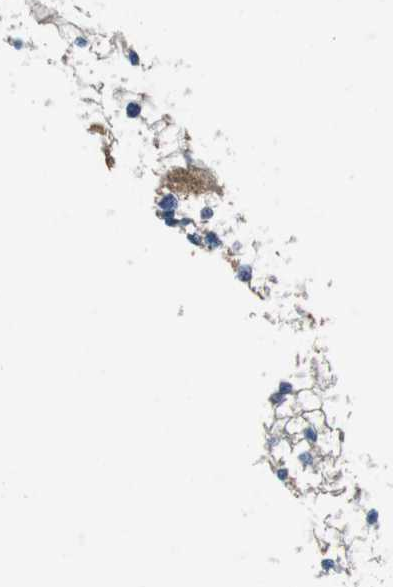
{"staining": {"intensity": "negative", "quantity": "none", "location": "none"}, "tissue": "renal cancer", "cell_type": "Tumor cells", "image_type": "cancer", "snomed": [{"axis": "morphology", "description": "Adenocarcinoma, NOS"}, {"axis": "topography", "description": "Kidney"}], "caption": "Renal cancer stained for a protein using immunohistochemistry reveals no expression tumor cells.", "gene": "TSPAN14", "patient": {"sex": "male", "age": 68}}